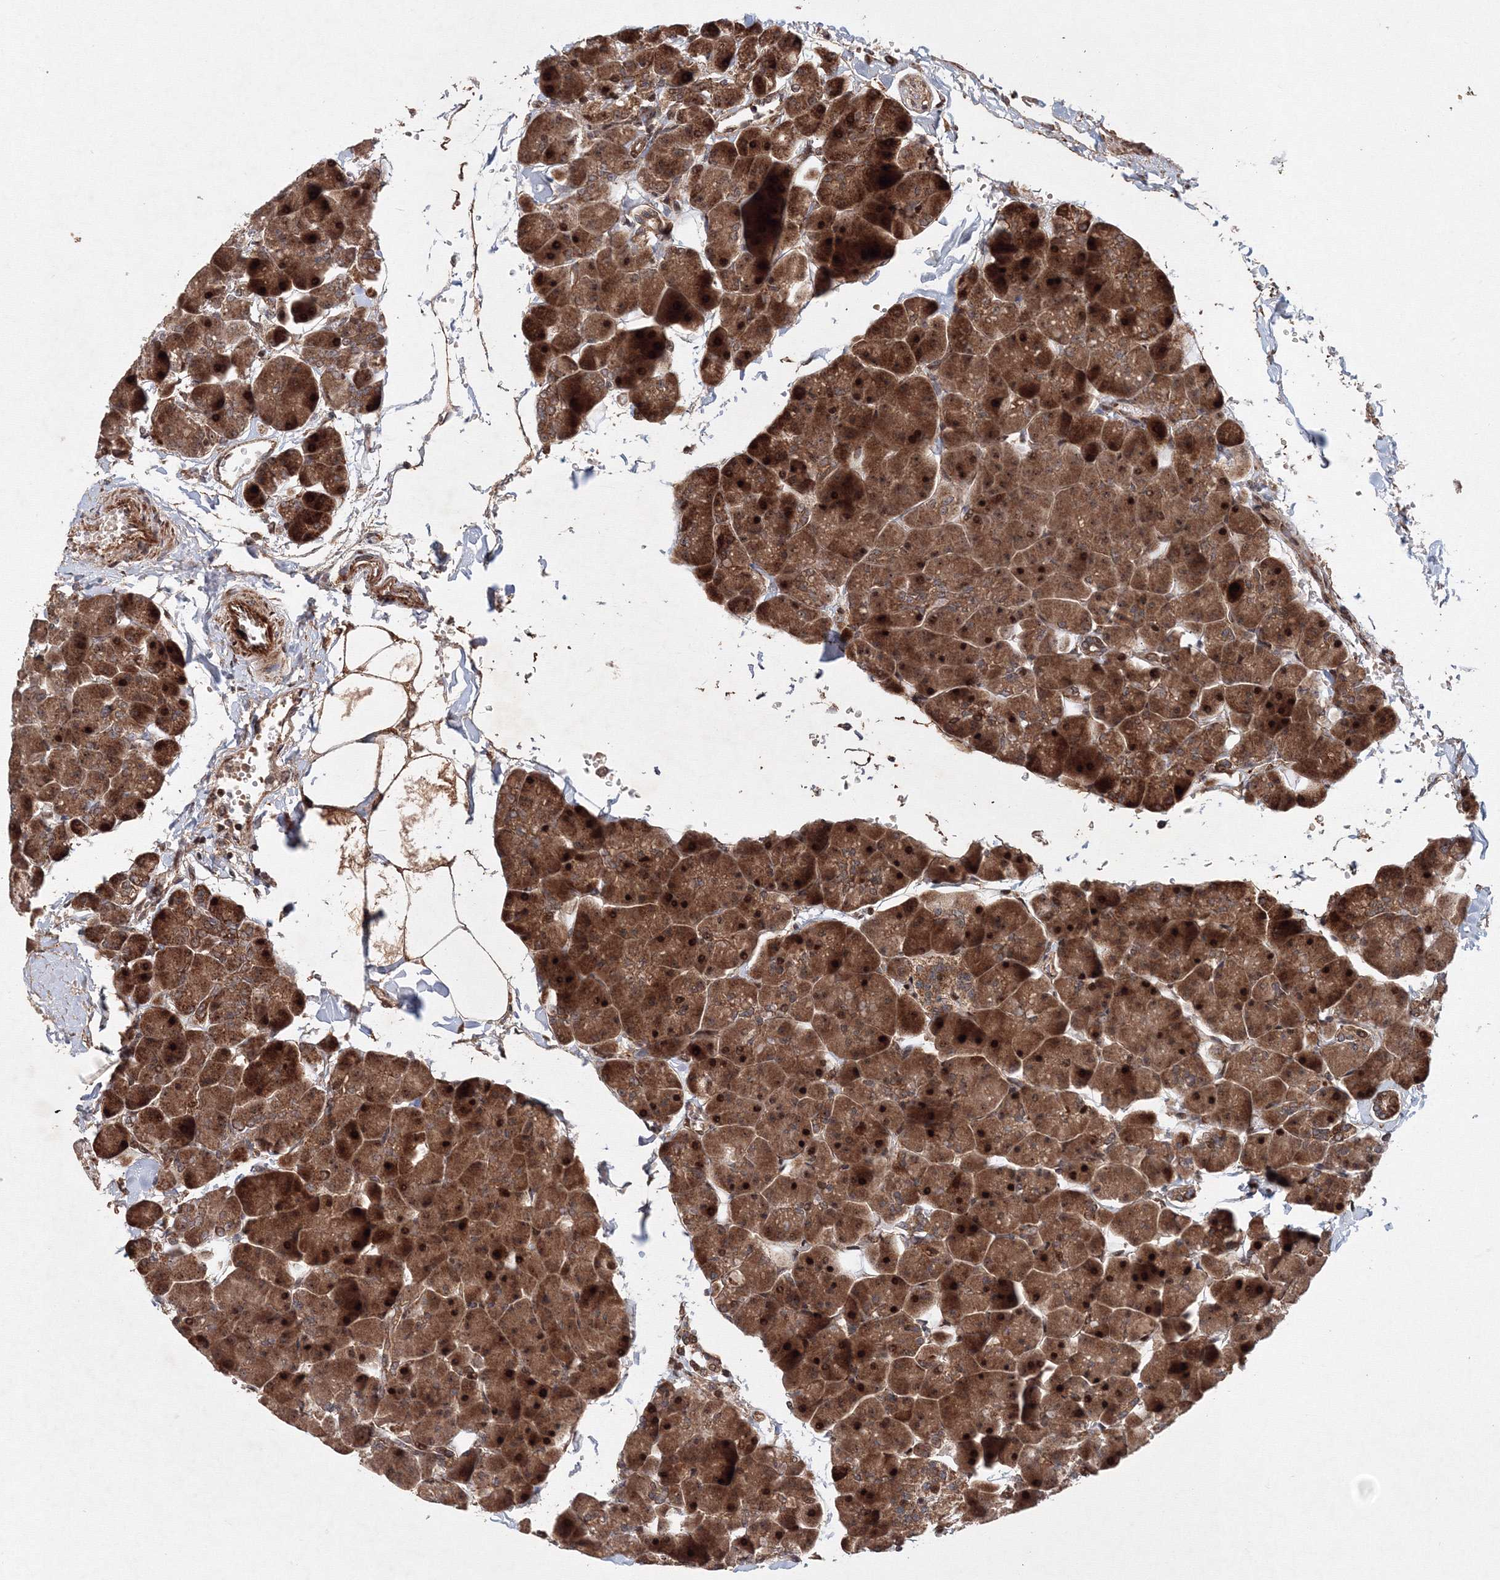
{"staining": {"intensity": "strong", "quantity": ">75%", "location": "cytoplasmic/membranous,nuclear"}, "tissue": "pancreas", "cell_type": "Exocrine glandular cells", "image_type": "normal", "snomed": [{"axis": "morphology", "description": "Normal tissue, NOS"}, {"axis": "topography", "description": "Pancreas"}], "caption": "Strong cytoplasmic/membranous,nuclear staining is present in about >75% of exocrine glandular cells in benign pancreas.", "gene": "ANKAR", "patient": {"sex": "male", "age": 35}}